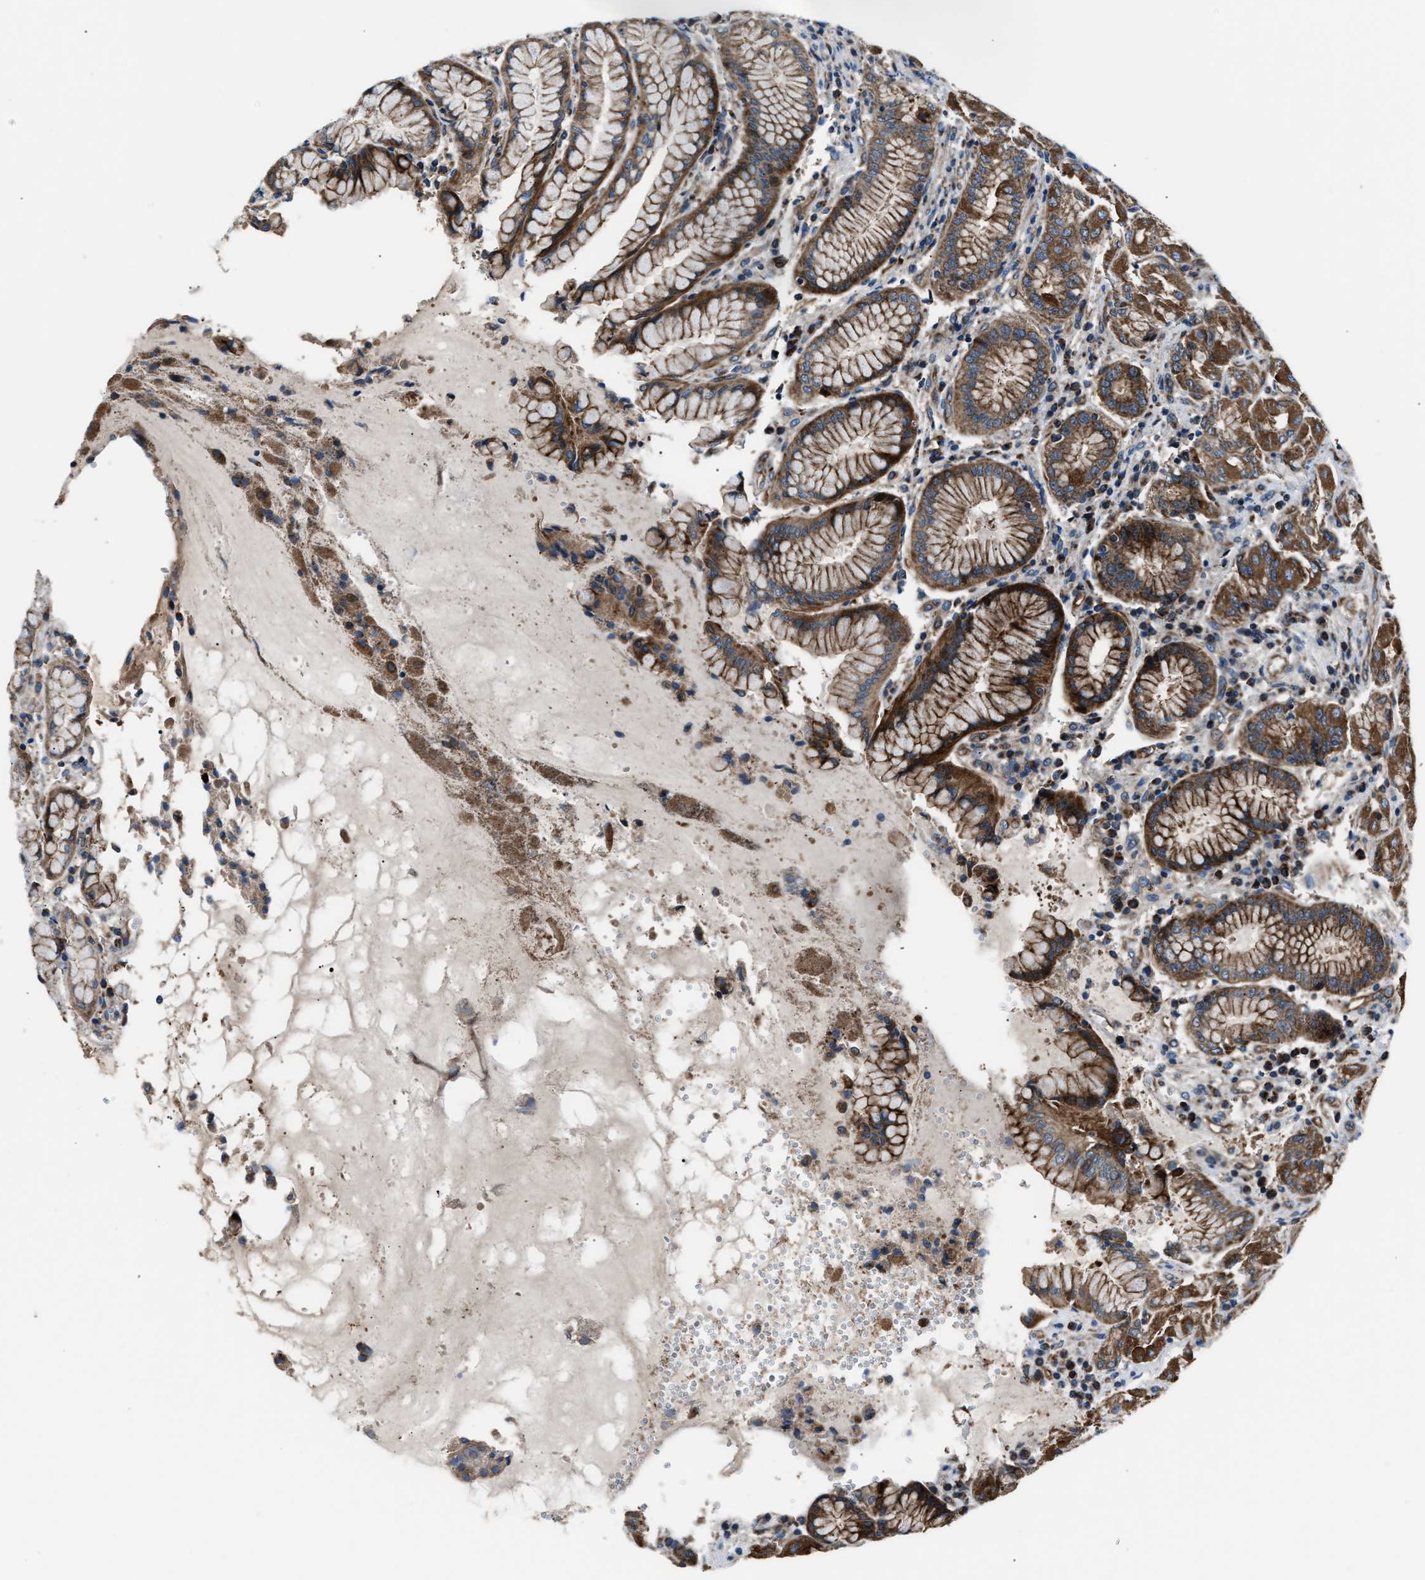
{"staining": {"intensity": "strong", "quantity": ">75%", "location": "cytoplasmic/membranous"}, "tissue": "stomach", "cell_type": "Glandular cells", "image_type": "normal", "snomed": [{"axis": "morphology", "description": "Normal tissue, NOS"}, {"axis": "topography", "description": "Stomach"}, {"axis": "topography", "description": "Stomach, lower"}], "caption": "IHC (DAB) staining of unremarkable stomach reveals strong cytoplasmic/membranous protein expression in approximately >75% of glandular cells. (Stains: DAB in brown, nuclei in blue, Microscopy: brightfield microscopy at high magnification).", "gene": "ENSG00000281039", "patient": {"sex": "female", "age": 56}}